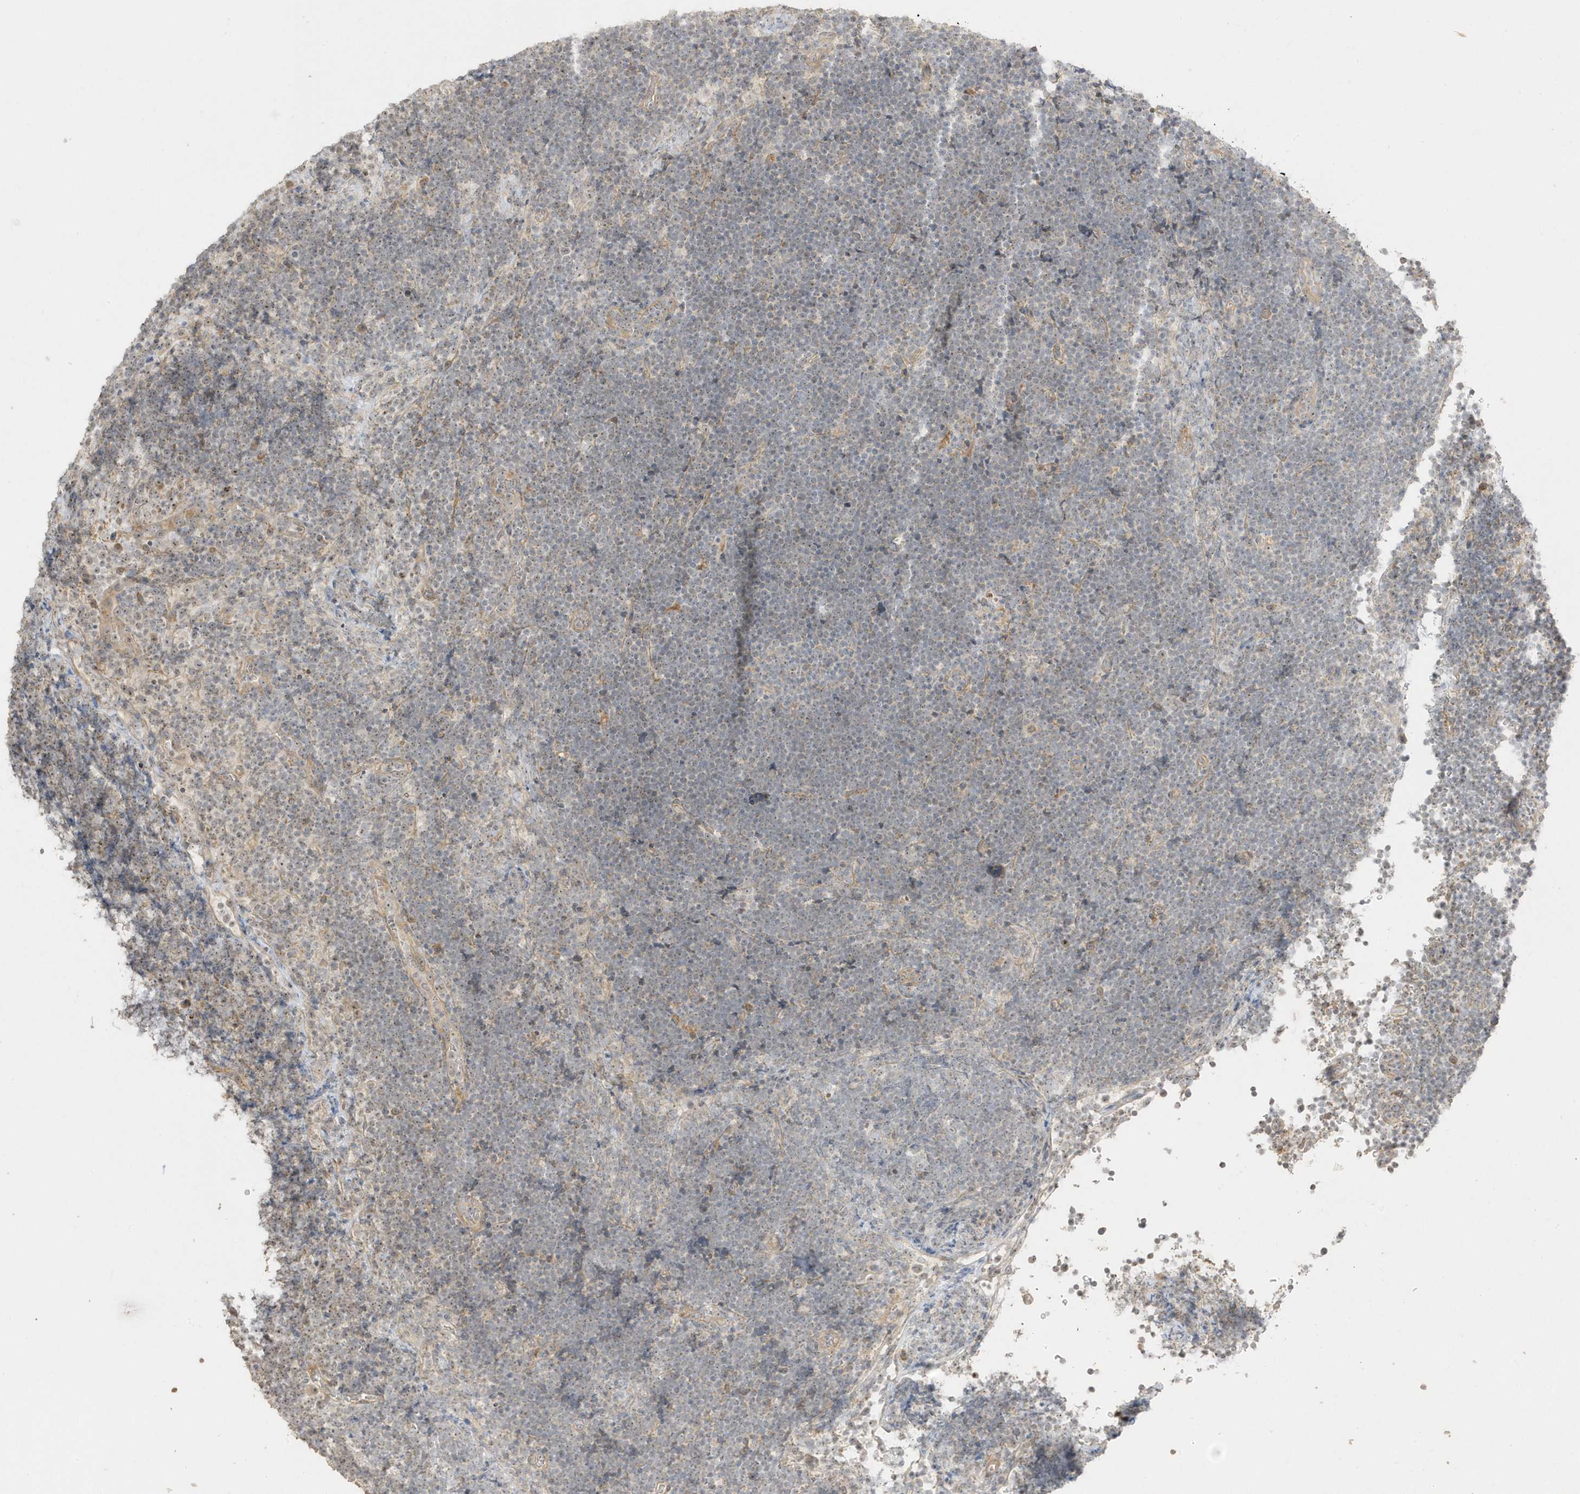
{"staining": {"intensity": "weak", "quantity": "<25%", "location": "nuclear"}, "tissue": "lymphoma", "cell_type": "Tumor cells", "image_type": "cancer", "snomed": [{"axis": "morphology", "description": "Malignant lymphoma, non-Hodgkin's type, High grade"}, {"axis": "topography", "description": "Lymph node"}], "caption": "Histopathology image shows no protein staining in tumor cells of malignant lymphoma, non-Hodgkin's type (high-grade) tissue.", "gene": "DDX18", "patient": {"sex": "male", "age": 13}}